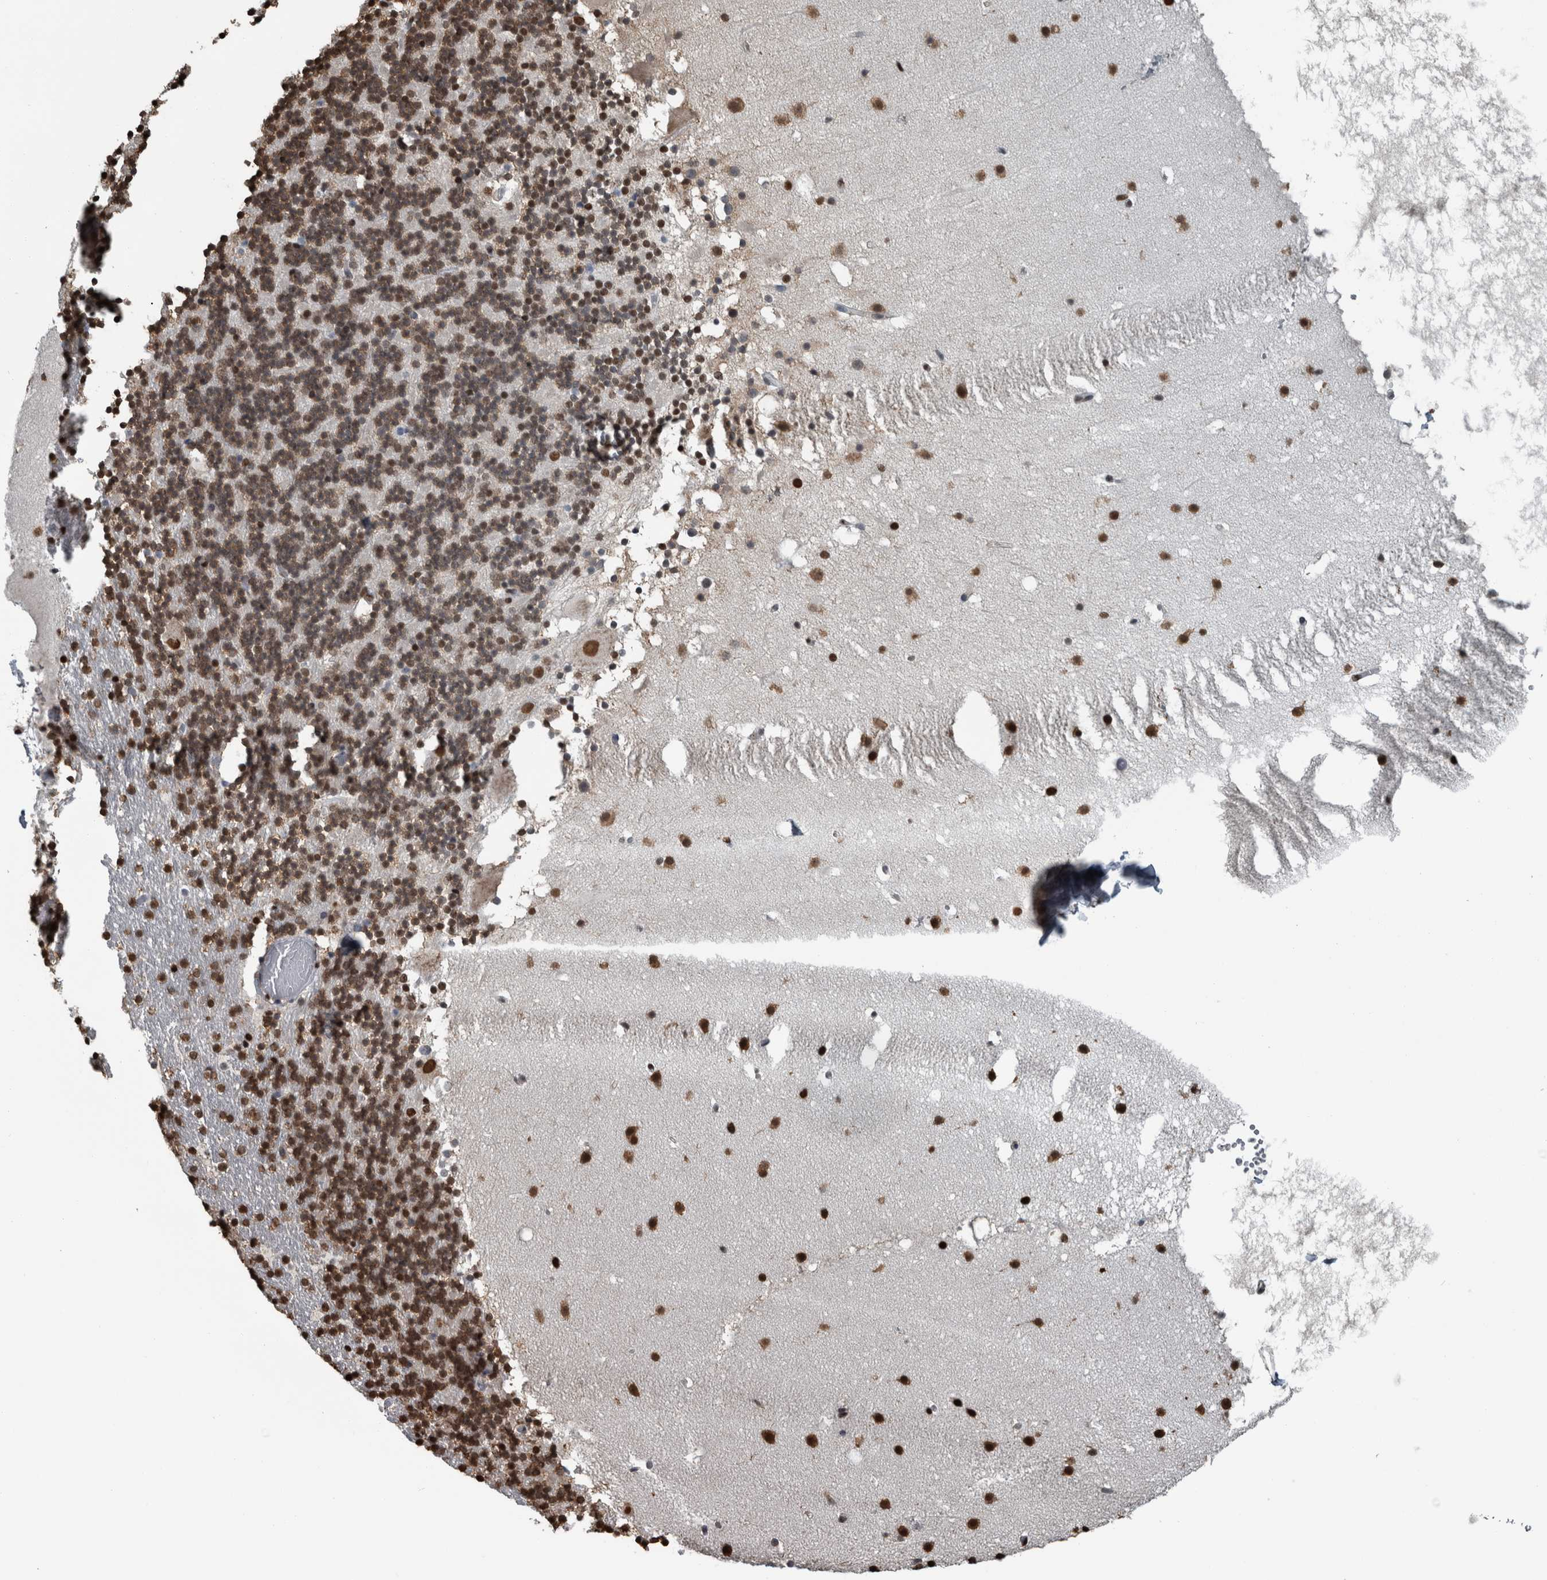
{"staining": {"intensity": "moderate", "quantity": ">75%", "location": "nuclear"}, "tissue": "cerebellum", "cell_type": "Cells in granular layer", "image_type": "normal", "snomed": [{"axis": "morphology", "description": "Normal tissue, NOS"}, {"axis": "topography", "description": "Cerebellum"}], "caption": "Normal cerebellum was stained to show a protein in brown. There is medium levels of moderate nuclear staining in about >75% of cells in granular layer.", "gene": "TGS1", "patient": {"sex": "male", "age": 57}}